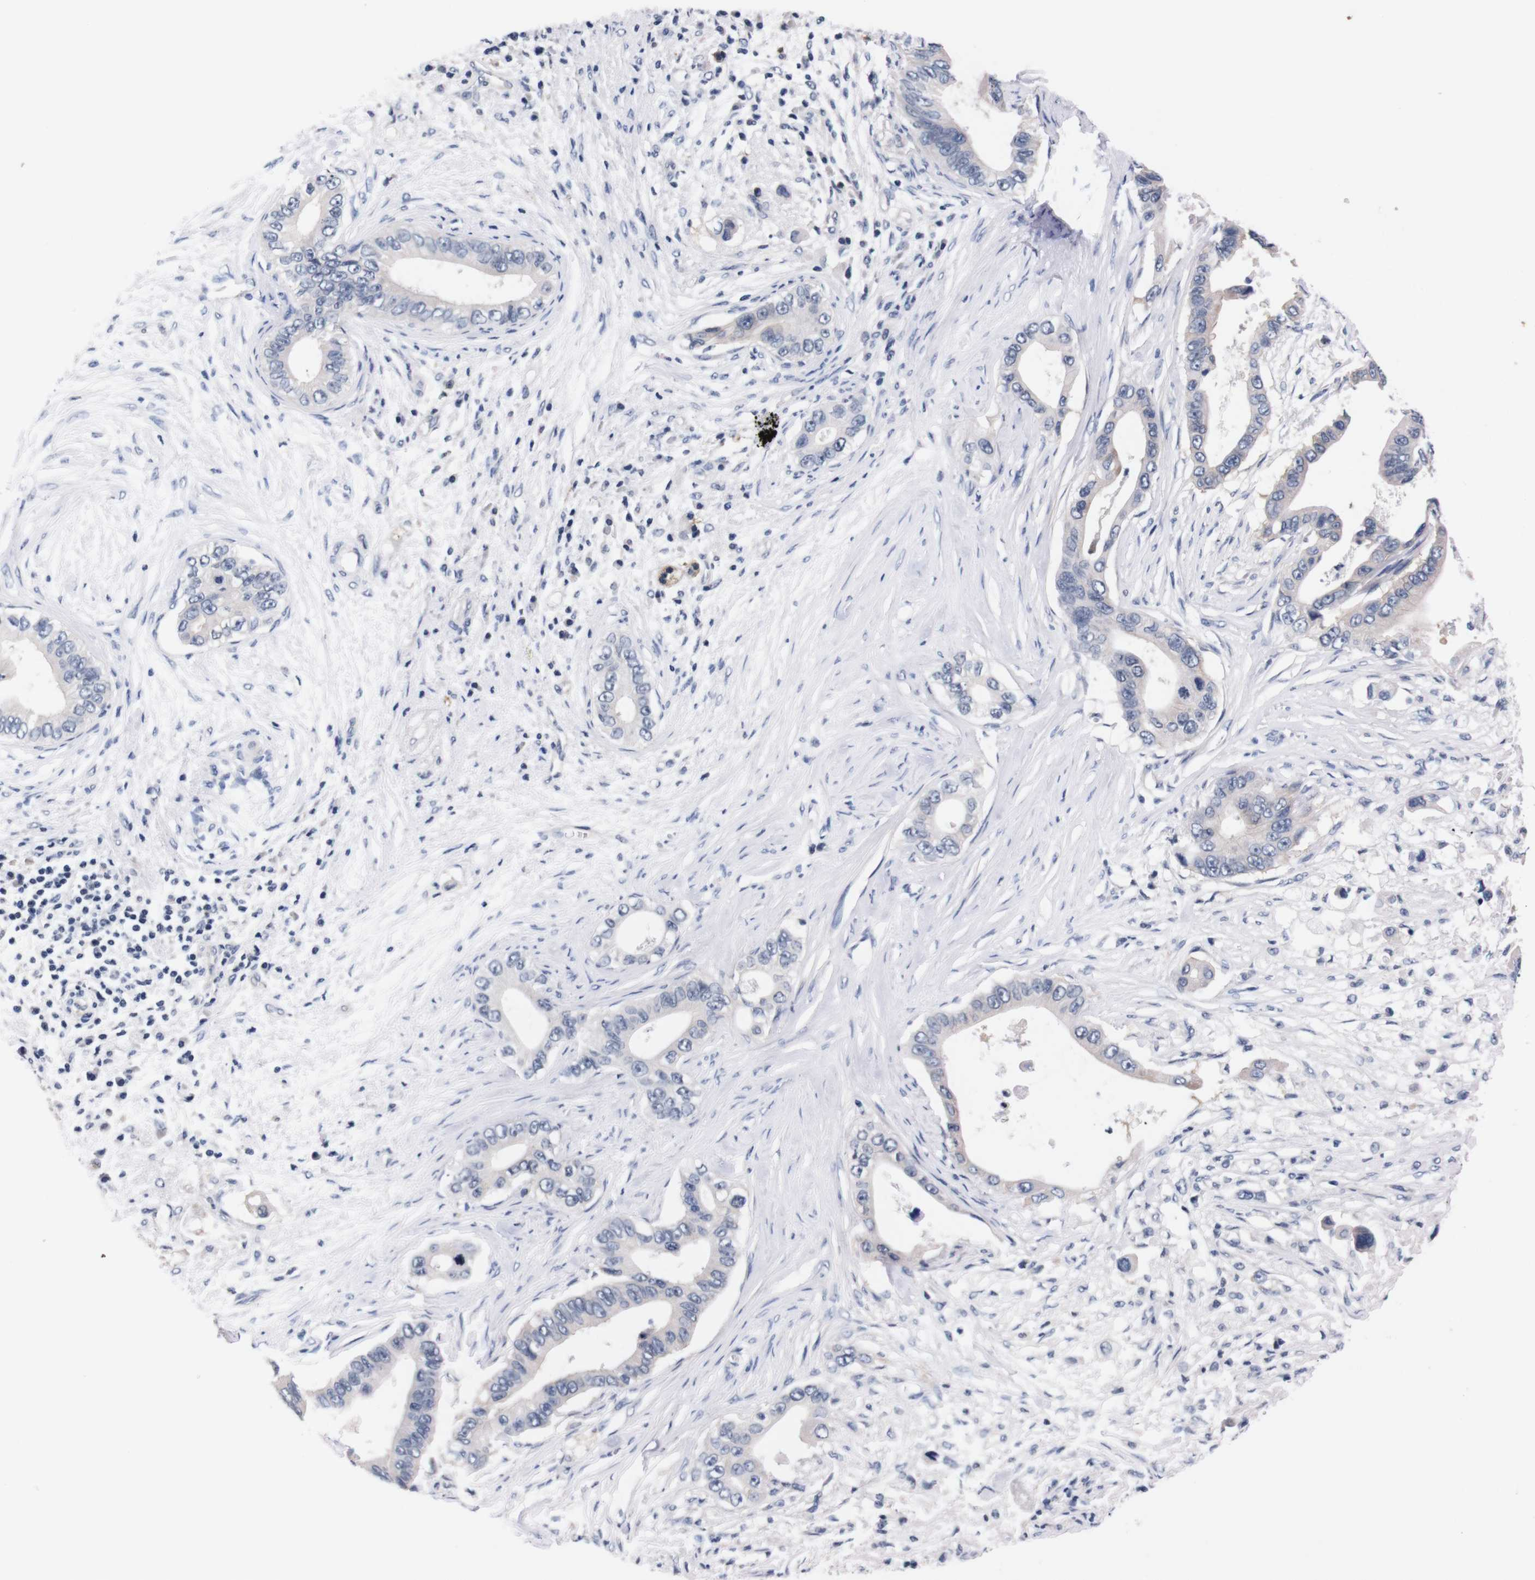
{"staining": {"intensity": "negative", "quantity": "none", "location": "none"}, "tissue": "pancreatic cancer", "cell_type": "Tumor cells", "image_type": "cancer", "snomed": [{"axis": "morphology", "description": "Adenocarcinoma, NOS"}, {"axis": "topography", "description": "Pancreas"}], "caption": "A micrograph of human adenocarcinoma (pancreatic) is negative for staining in tumor cells. Nuclei are stained in blue.", "gene": "TNFRSF21", "patient": {"sex": "male", "age": 77}}